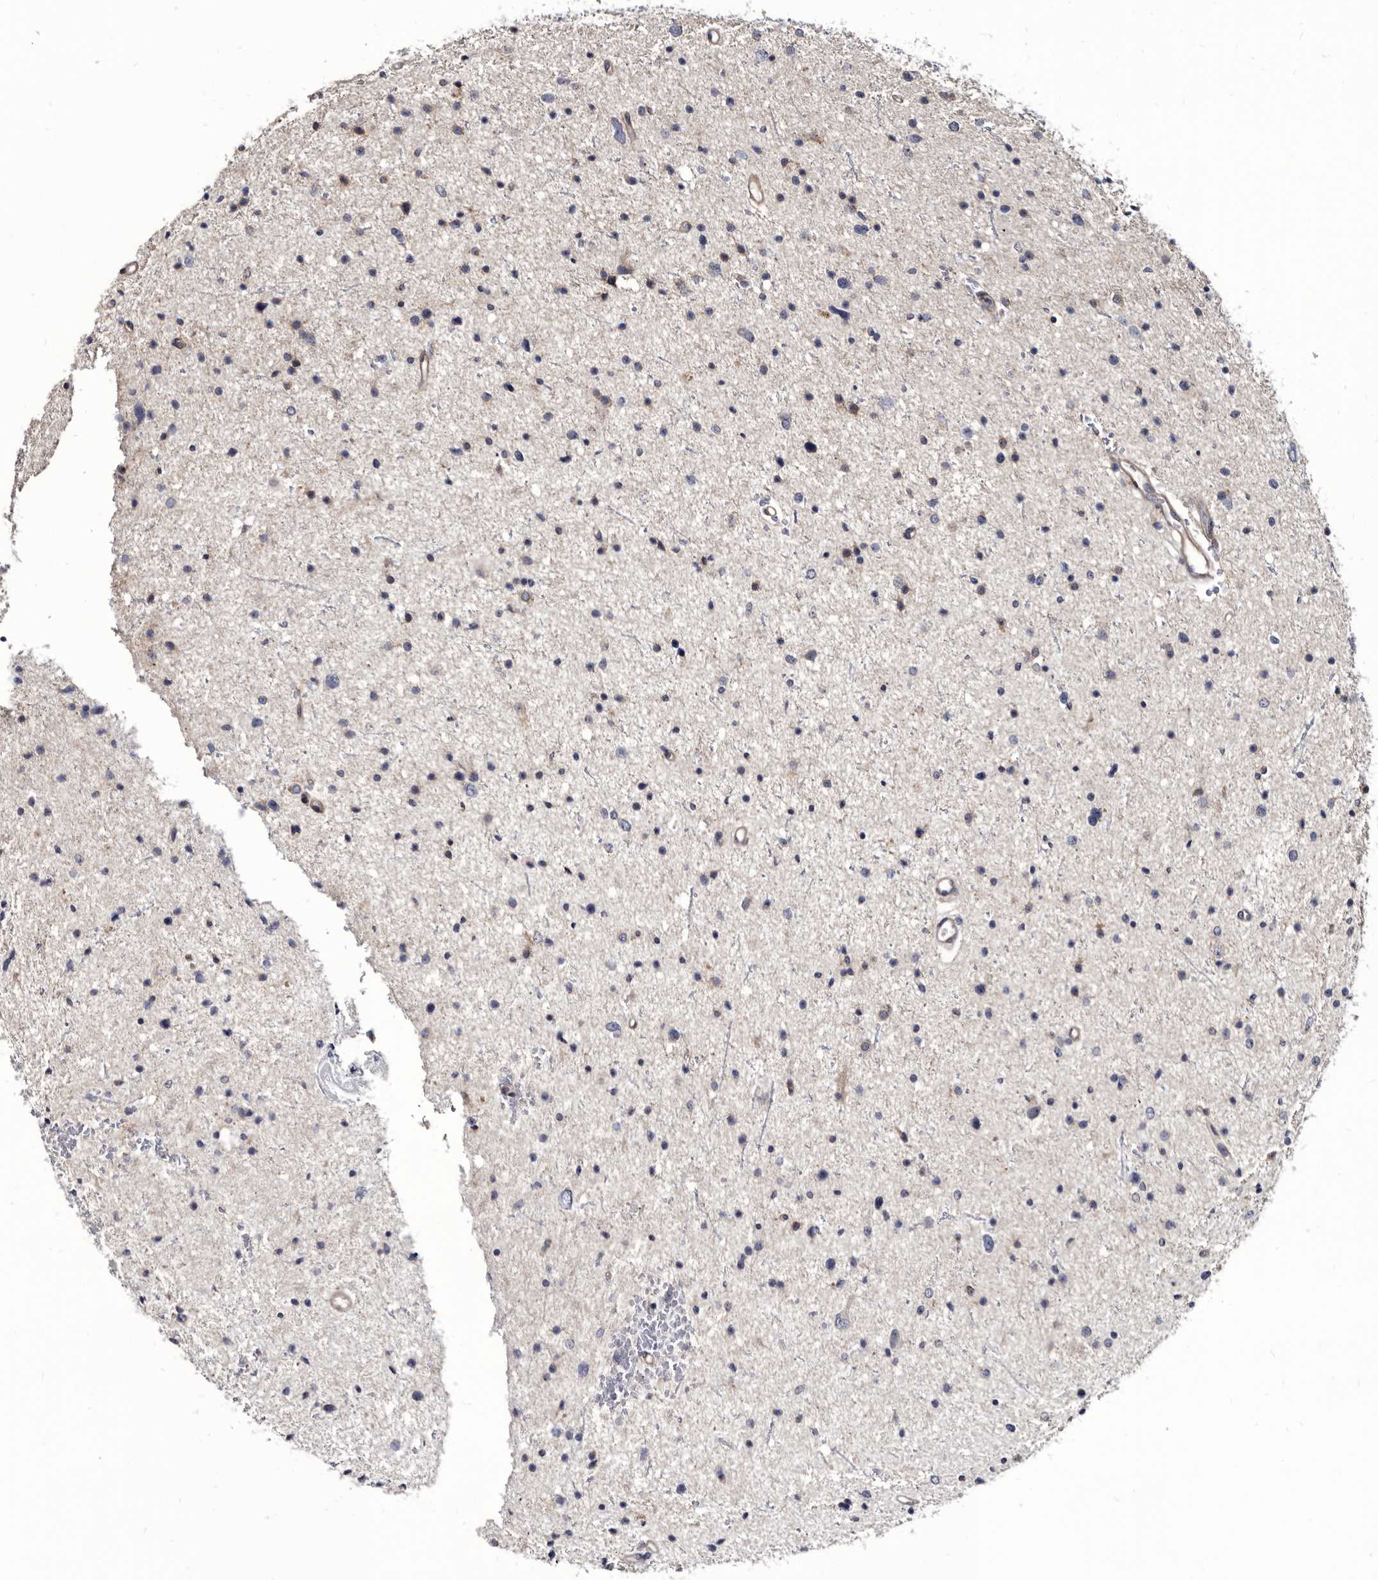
{"staining": {"intensity": "negative", "quantity": "none", "location": "none"}, "tissue": "glioma", "cell_type": "Tumor cells", "image_type": "cancer", "snomed": [{"axis": "morphology", "description": "Glioma, malignant, Low grade"}, {"axis": "topography", "description": "Brain"}], "caption": "There is no significant expression in tumor cells of glioma.", "gene": "PROM1", "patient": {"sex": "female", "age": 37}}